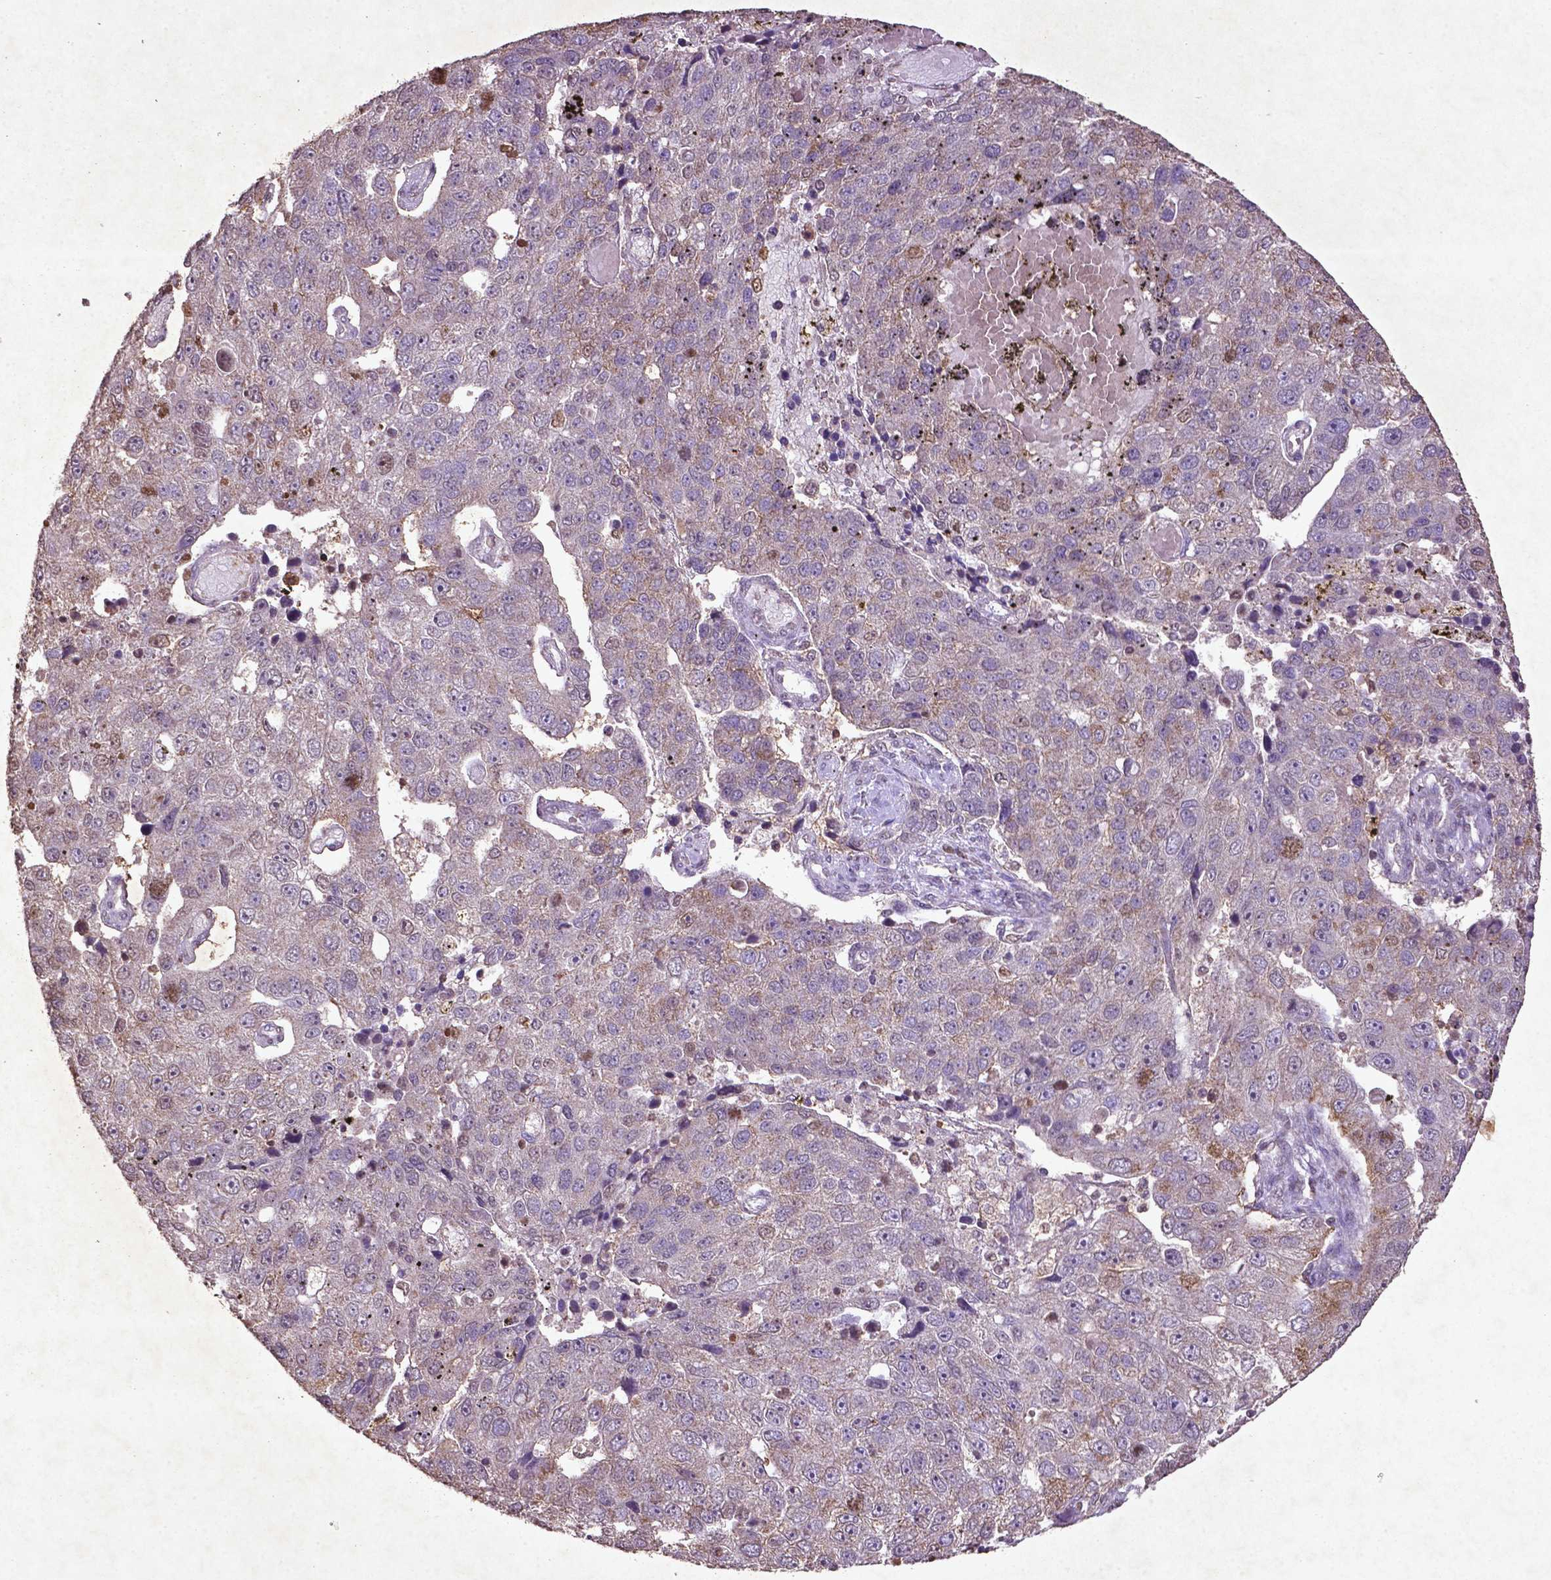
{"staining": {"intensity": "weak", "quantity": "25%-75%", "location": "cytoplasmic/membranous"}, "tissue": "pancreatic cancer", "cell_type": "Tumor cells", "image_type": "cancer", "snomed": [{"axis": "morphology", "description": "Adenocarcinoma, NOS"}, {"axis": "topography", "description": "Pancreas"}], "caption": "Human pancreatic cancer (adenocarcinoma) stained with a brown dye shows weak cytoplasmic/membranous positive staining in about 25%-75% of tumor cells.", "gene": "MTOR", "patient": {"sex": "female", "age": 61}}